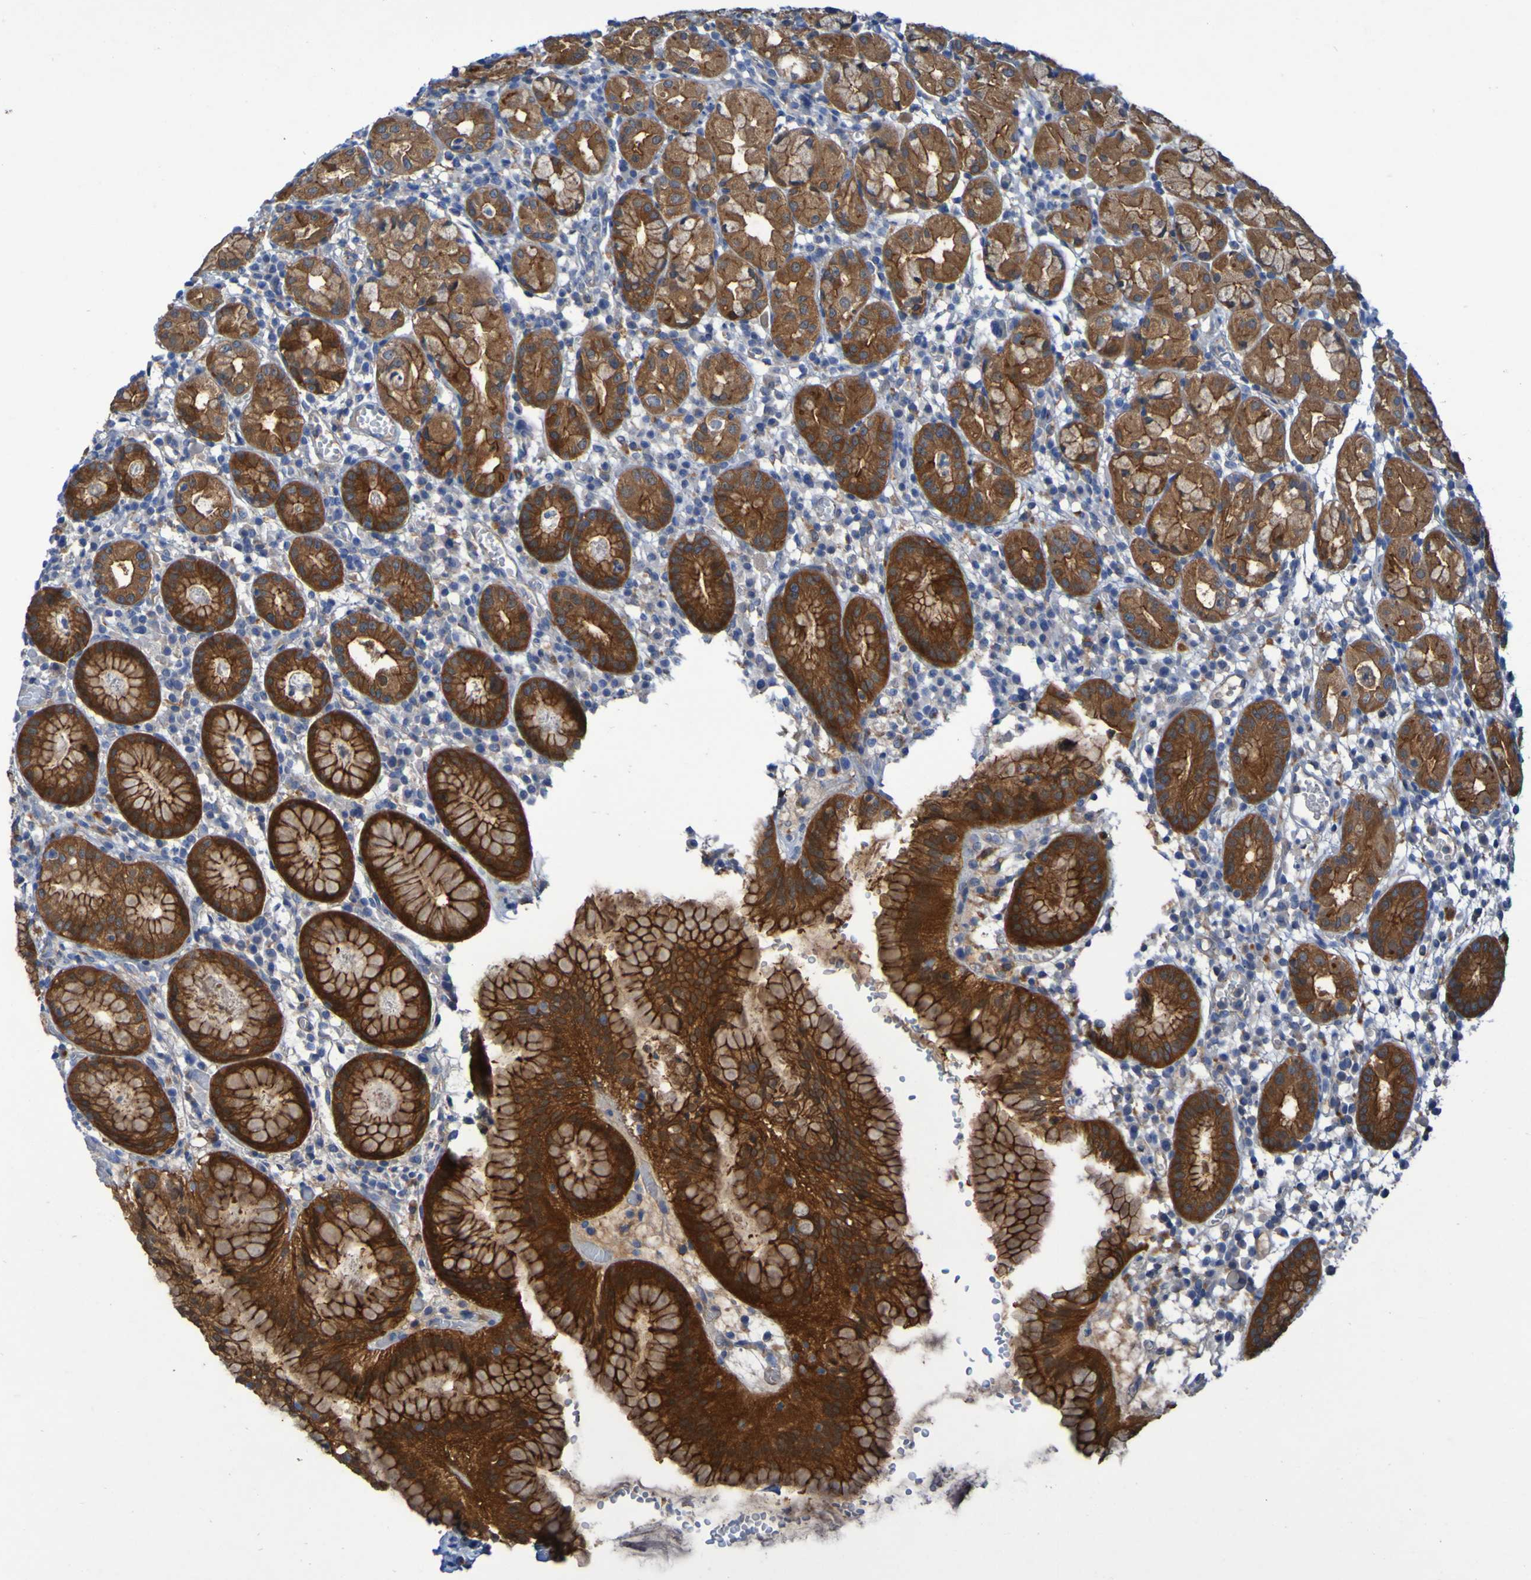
{"staining": {"intensity": "strong", "quantity": ">75%", "location": "cytoplasmic/membranous"}, "tissue": "stomach", "cell_type": "Glandular cells", "image_type": "normal", "snomed": [{"axis": "morphology", "description": "Normal tissue, NOS"}, {"axis": "topography", "description": "Stomach"}, {"axis": "topography", "description": "Stomach, lower"}], "caption": "Immunohistochemical staining of benign human stomach demonstrates high levels of strong cytoplasmic/membranous positivity in approximately >75% of glandular cells.", "gene": "ARHGEF16", "patient": {"sex": "female", "age": 75}}